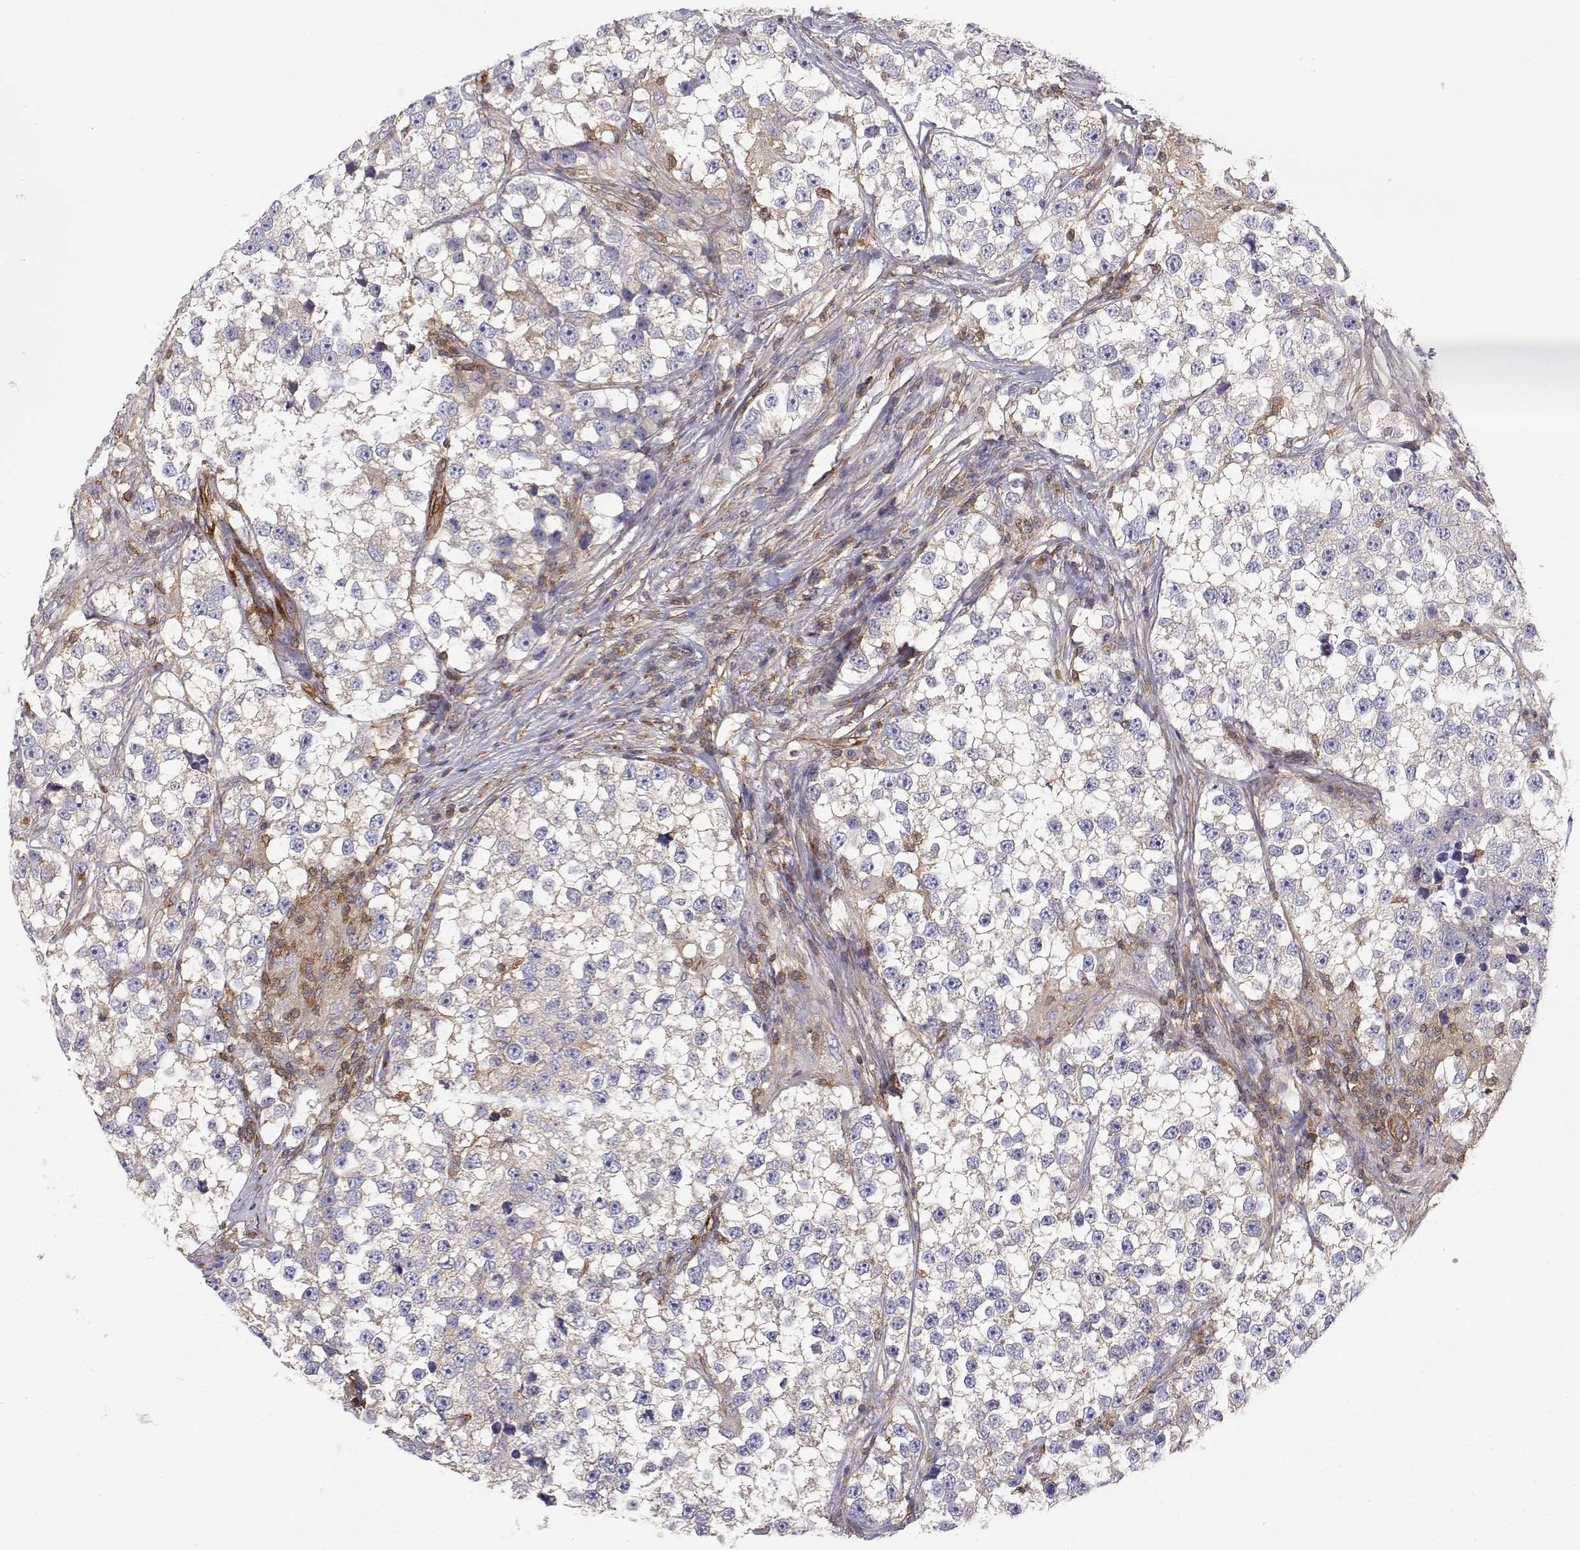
{"staining": {"intensity": "negative", "quantity": "none", "location": "none"}, "tissue": "testis cancer", "cell_type": "Tumor cells", "image_type": "cancer", "snomed": [{"axis": "morphology", "description": "Seminoma, NOS"}, {"axis": "topography", "description": "Testis"}], "caption": "An IHC photomicrograph of testis cancer is shown. There is no staining in tumor cells of testis cancer. Brightfield microscopy of immunohistochemistry stained with DAB (brown) and hematoxylin (blue), captured at high magnification.", "gene": "MYH9", "patient": {"sex": "male", "age": 46}}